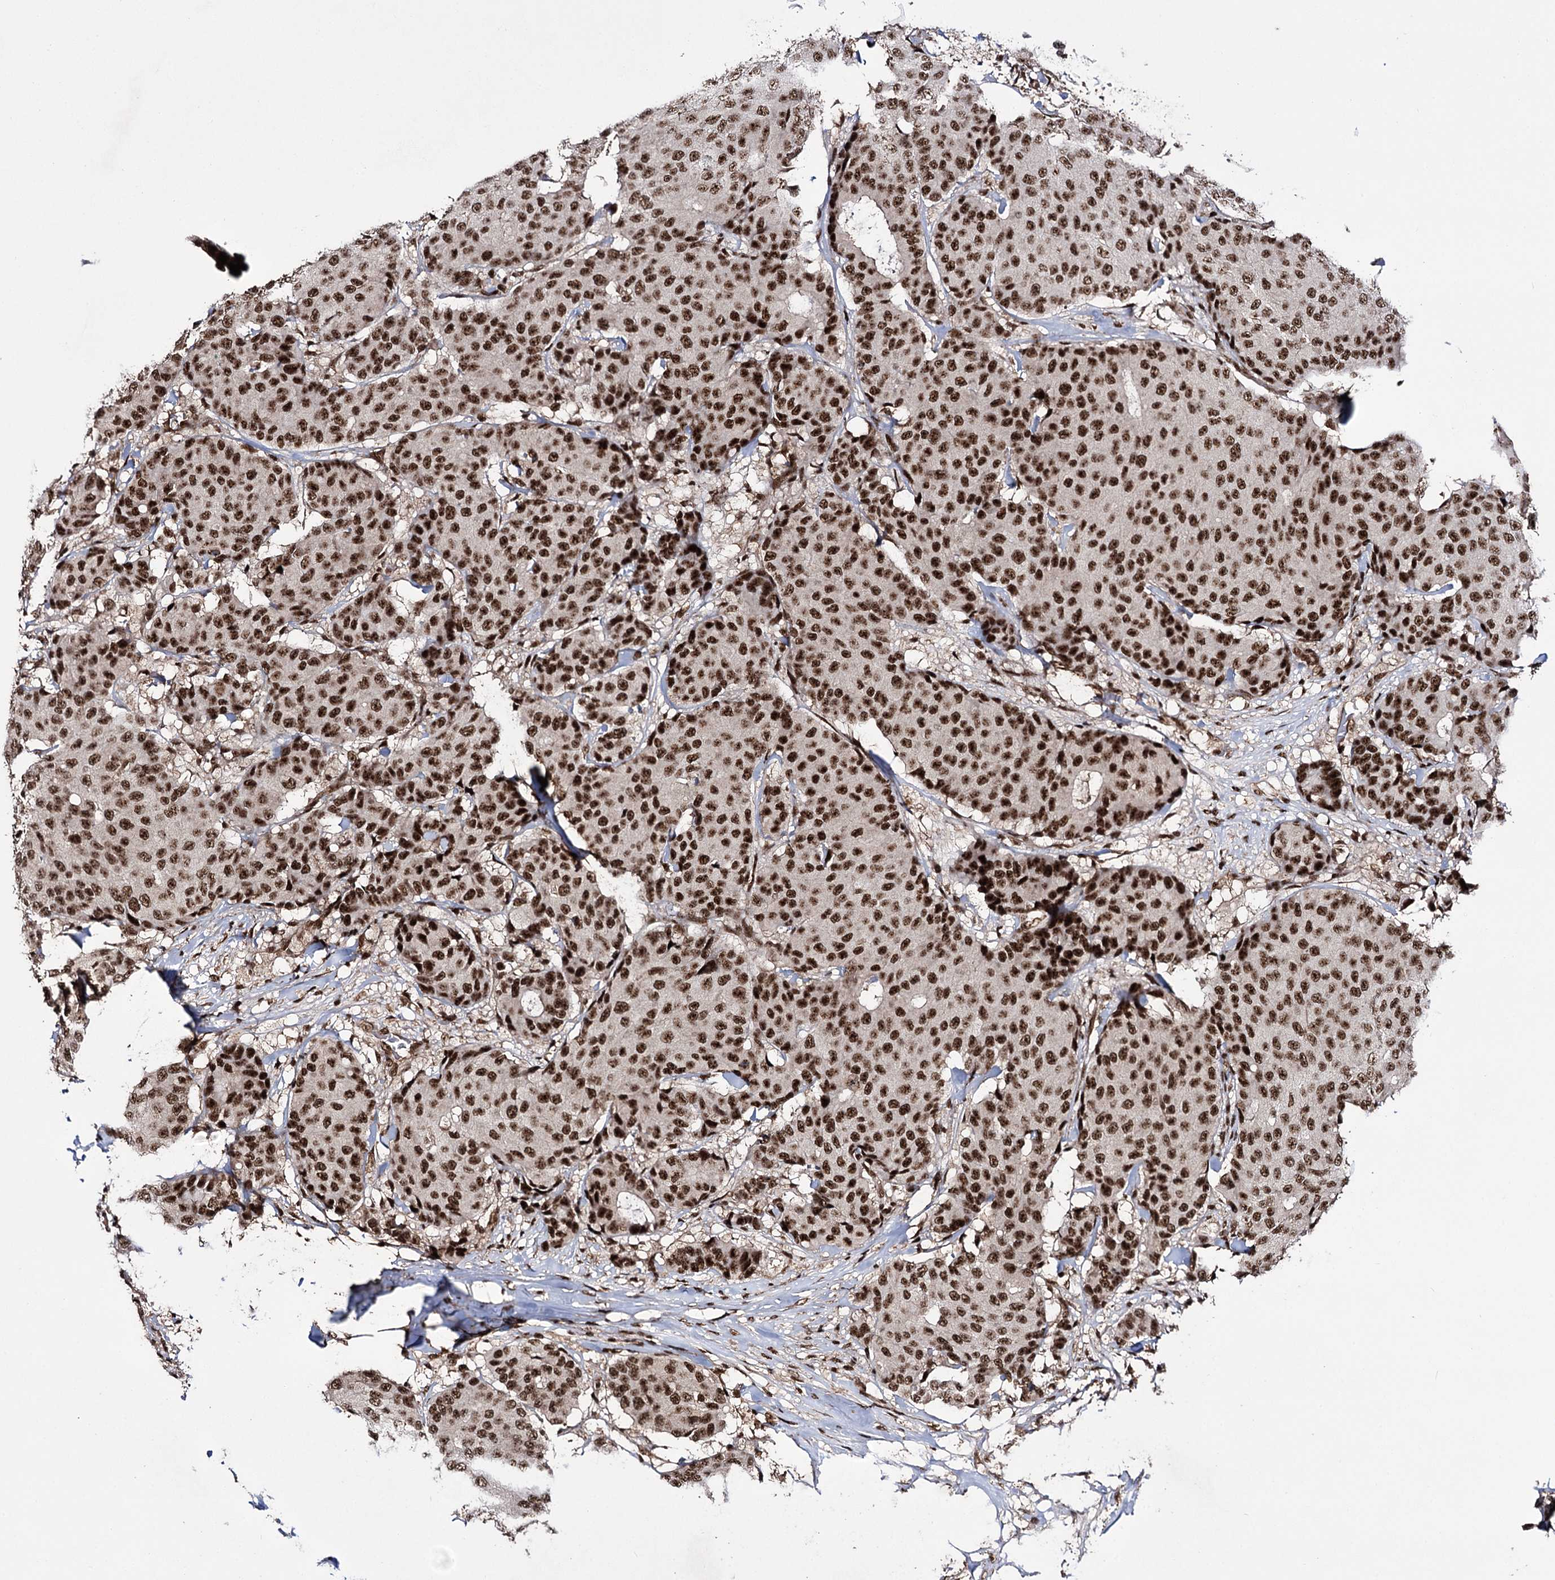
{"staining": {"intensity": "strong", "quantity": ">75%", "location": "nuclear"}, "tissue": "breast cancer", "cell_type": "Tumor cells", "image_type": "cancer", "snomed": [{"axis": "morphology", "description": "Duct carcinoma"}, {"axis": "topography", "description": "Breast"}], "caption": "Protein staining displays strong nuclear expression in about >75% of tumor cells in breast intraductal carcinoma.", "gene": "PRPF40A", "patient": {"sex": "female", "age": 75}}